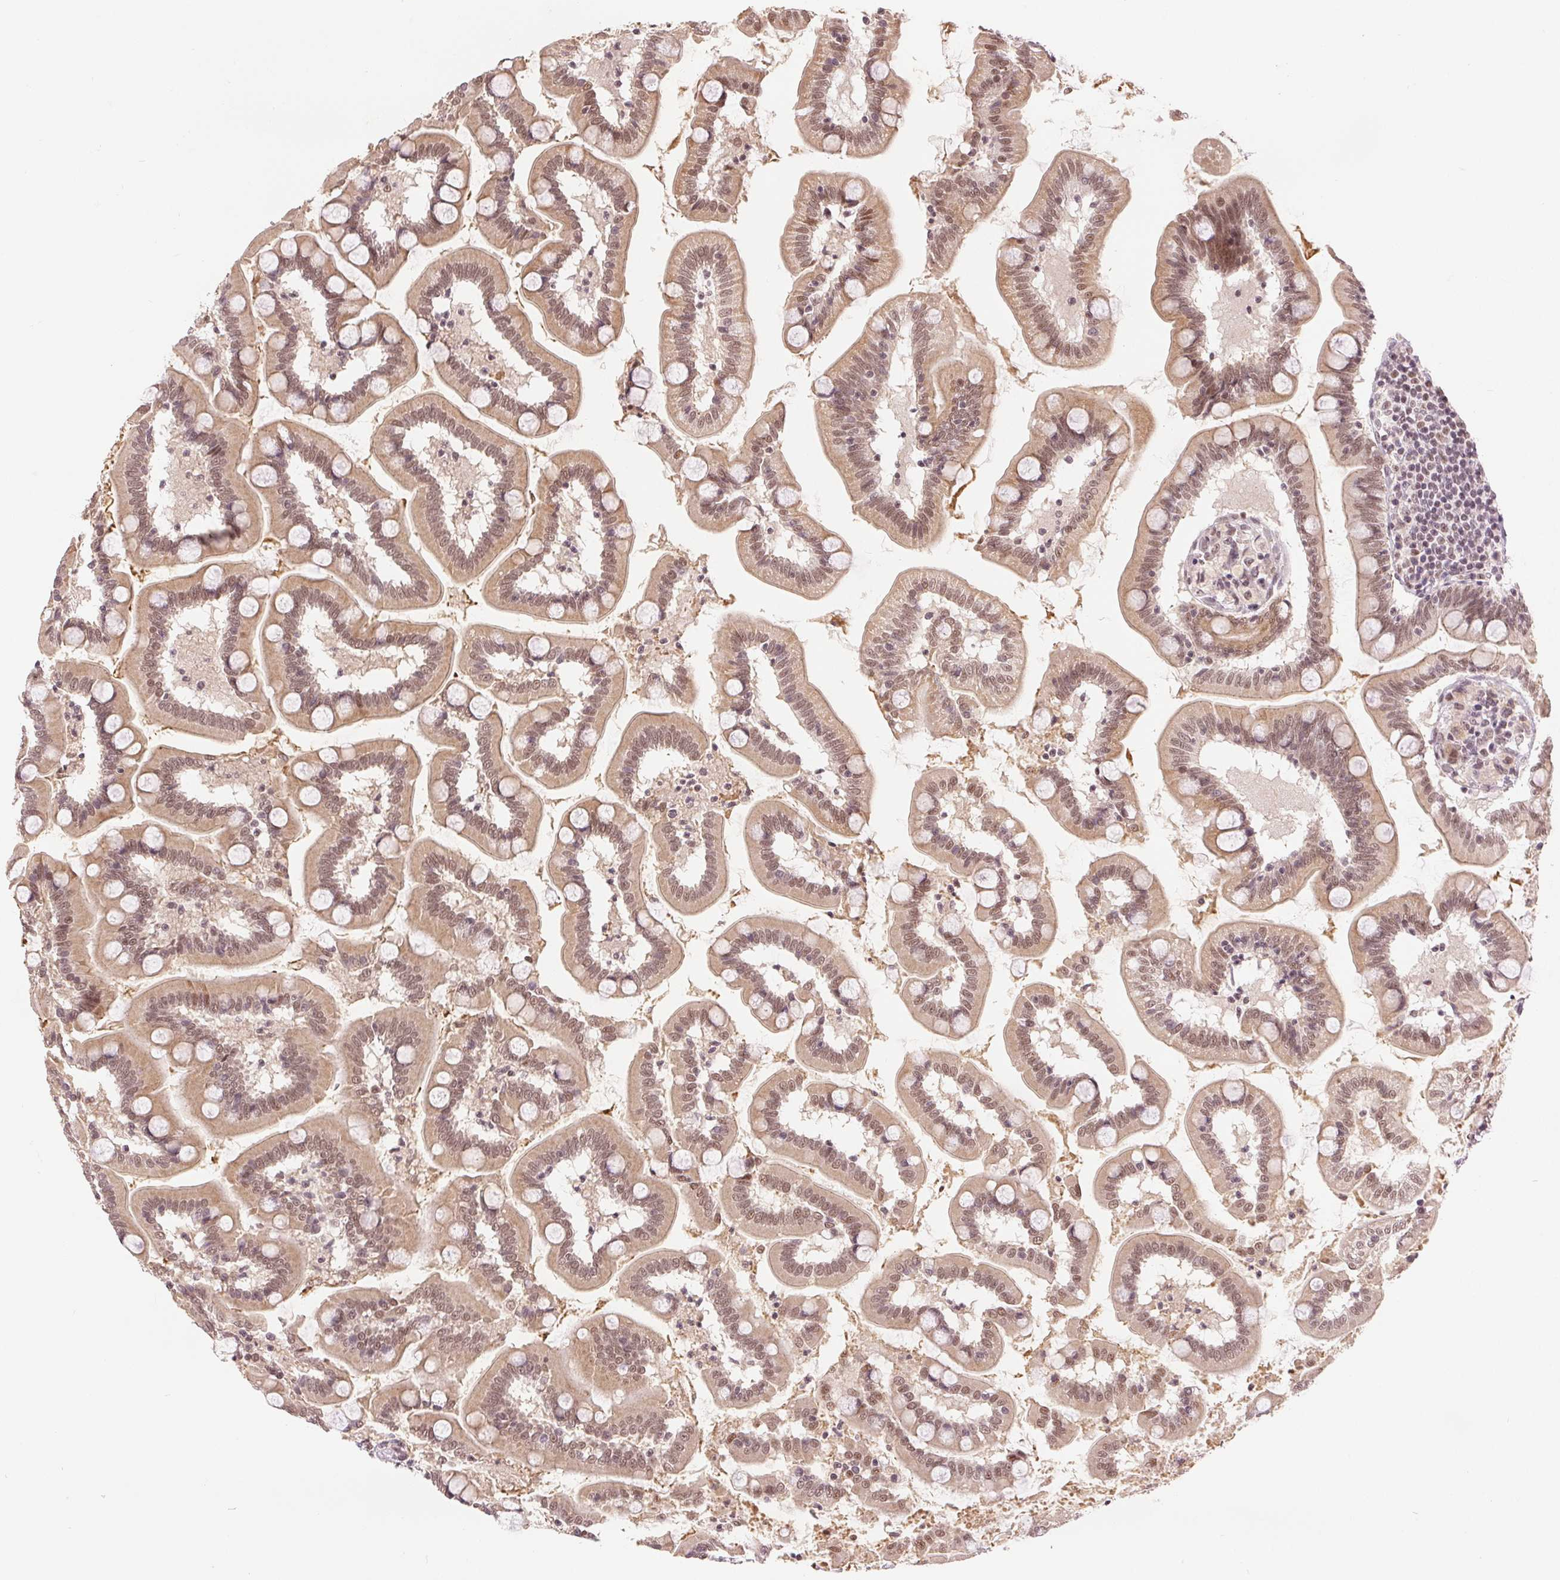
{"staining": {"intensity": "weak", "quantity": ">75%", "location": "cytoplasmic/membranous,nuclear"}, "tissue": "small intestine", "cell_type": "Glandular cells", "image_type": "normal", "snomed": [{"axis": "morphology", "description": "Normal tissue, NOS"}, {"axis": "topography", "description": "Small intestine"}], "caption": "A photomicrograph of human small intestine stained for a protein shows weak cytoplasmic/membranous,nuclear brown staining in glandular cells.", "gene": "DEK", "patient": {"sex": "female", "age": 64}}